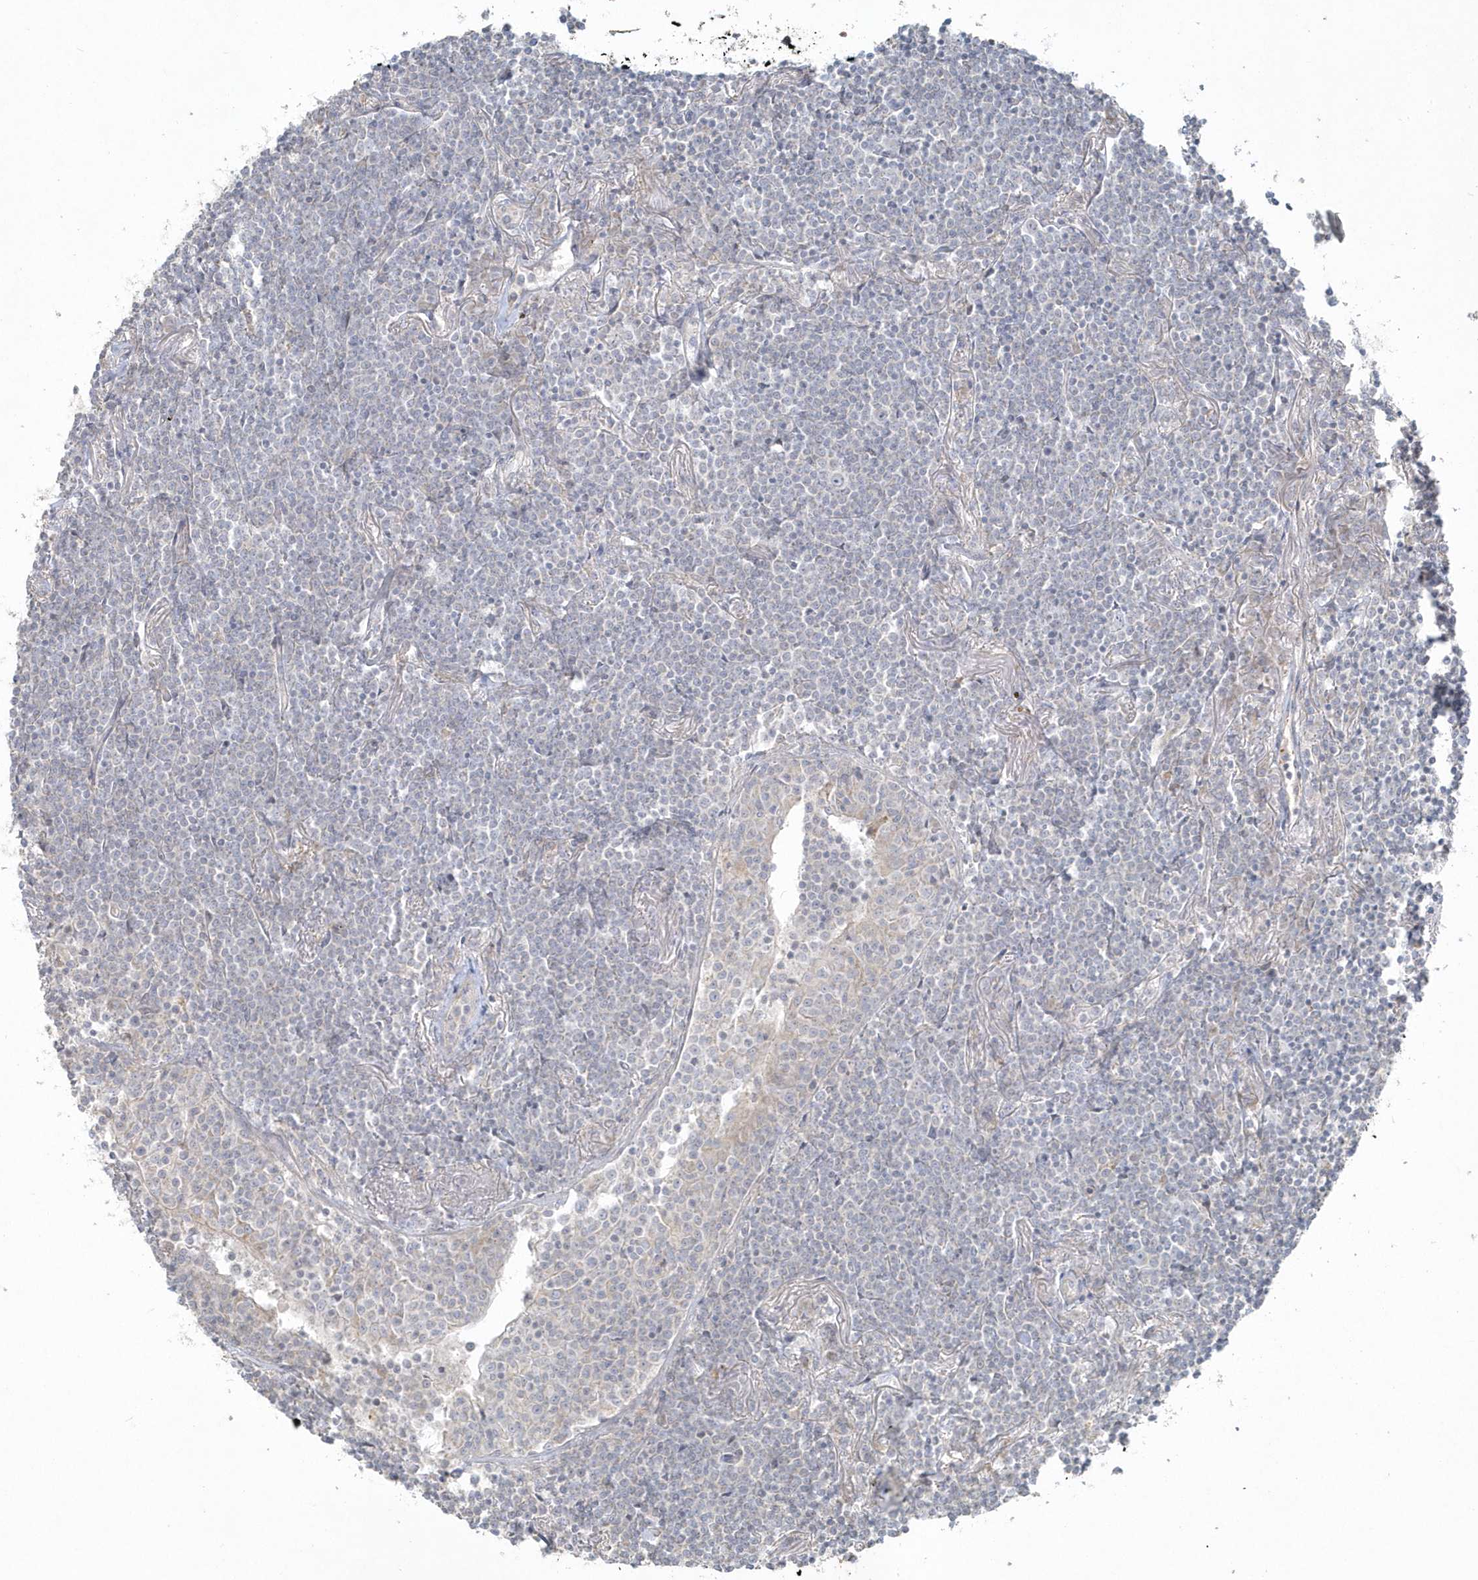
{"staining": {"intensity": "negative", "quantity": "none", "location": "none"}, "tissue": "lymphoma", "cell_type": "Tumor cells", "image_type": "cancer", "snomed": [{"axis": "morphology", "description": "Malignant lymphoma, non-Hodgkin's type, Low grade"}, {"axis": "topography", "description": "Lung"}], "caption": "Lymphoma stained for a protein using IHC reveals no staining tumor cells.", "gene": "BLTP3A", "patient": {"sex": "female", "age": 71}}